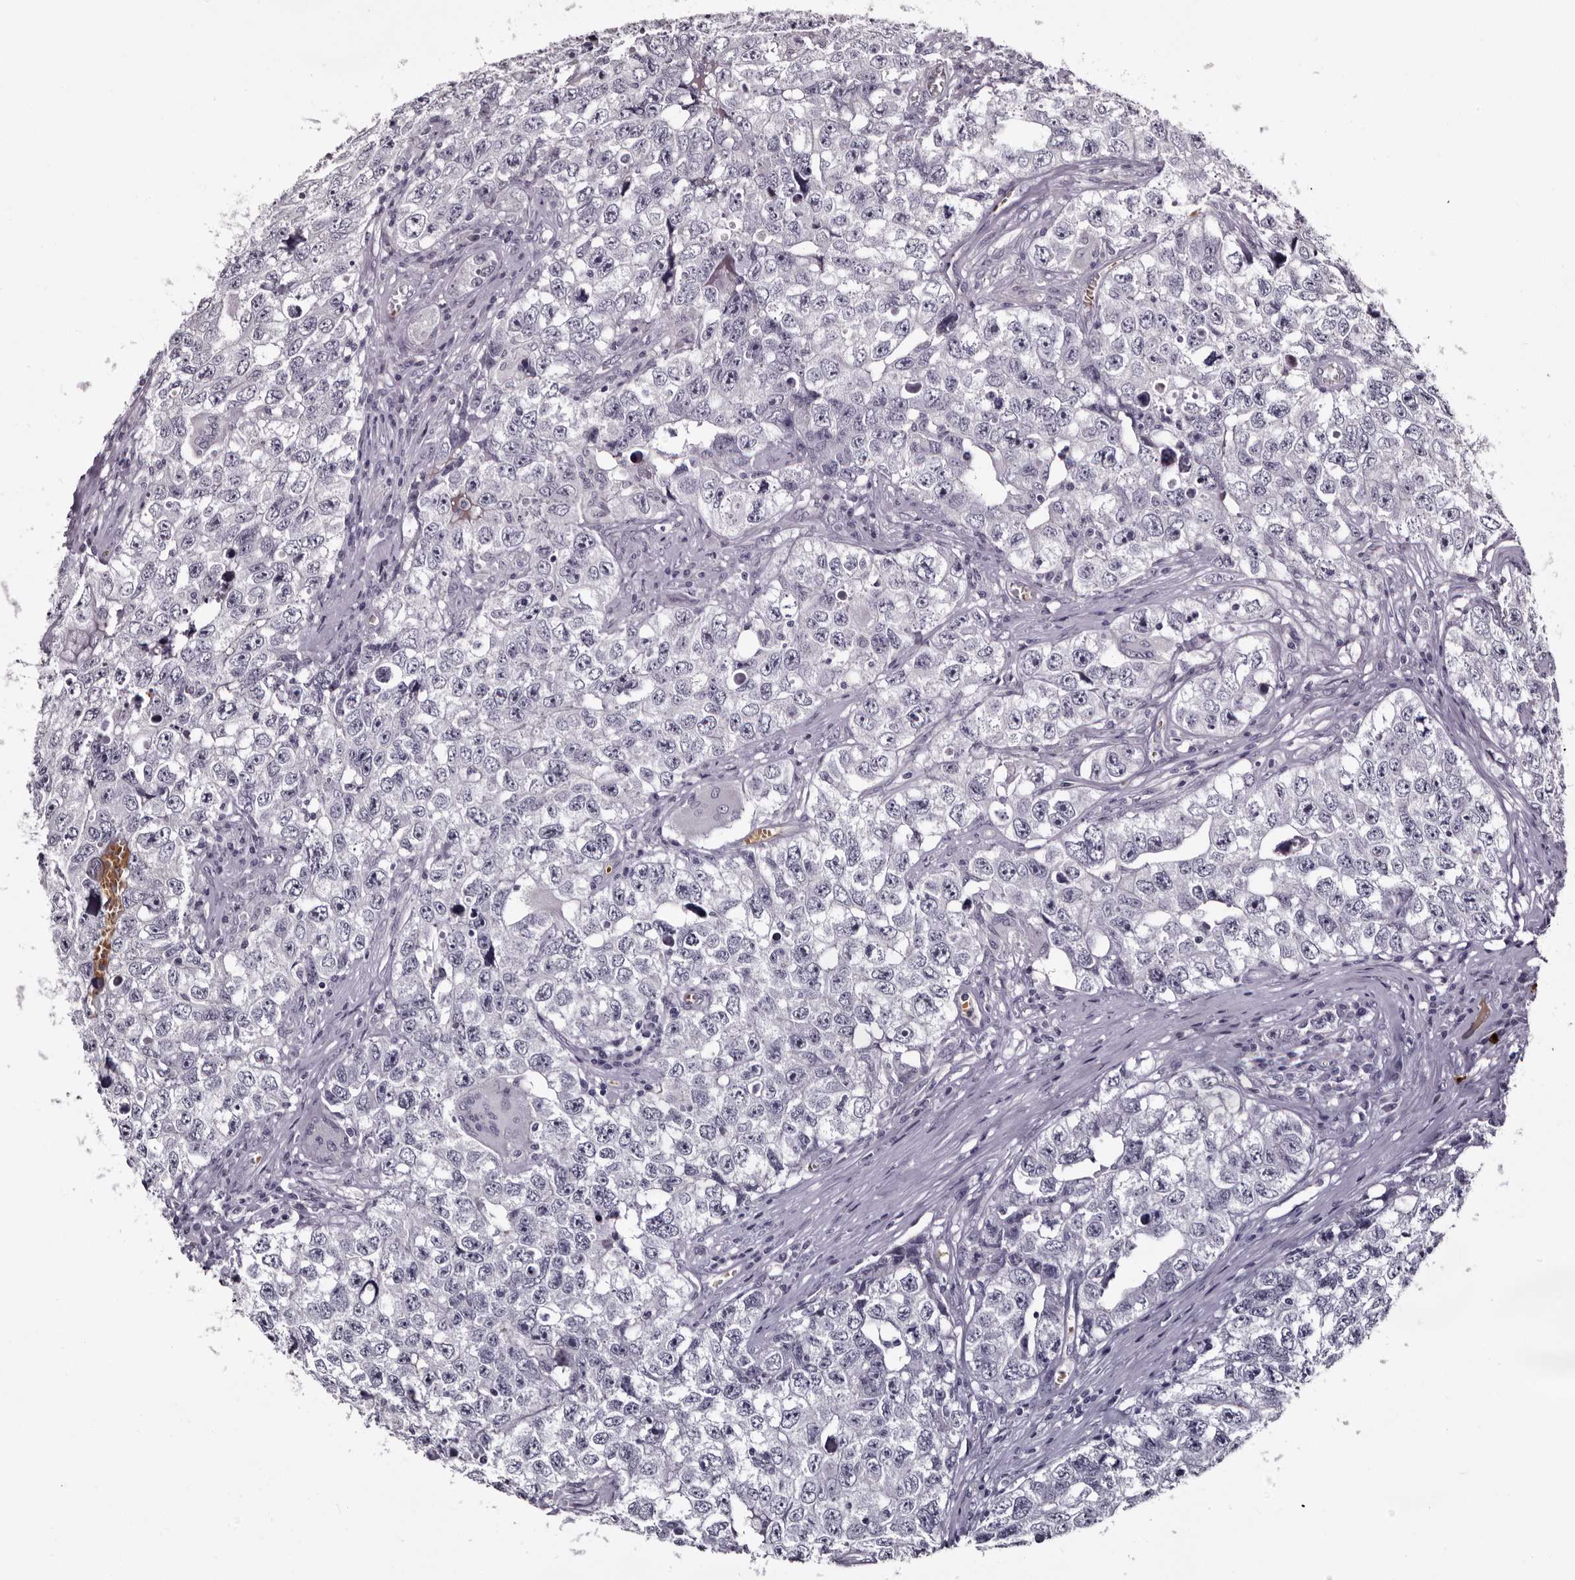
{"staining": {"intensity": "negative", "quantity": "none", "location": "none"}, "tissue": "testis cancer", "cell_type": "Tumor cells", "image_type": "cancer", "snomed": [{"axis": "morphology", "description": "Seminoma, NOS"}, {"axis": "morphology", "description": "Carcinoma, Embryonal, NOS"}, {"axis": "topography", "description": "Testis"}], "caption": "An image of human testis cancer is negative for staining in tumor cells.", "gene": "BPGM", "patient": {"sex": "male", "age": 43}}